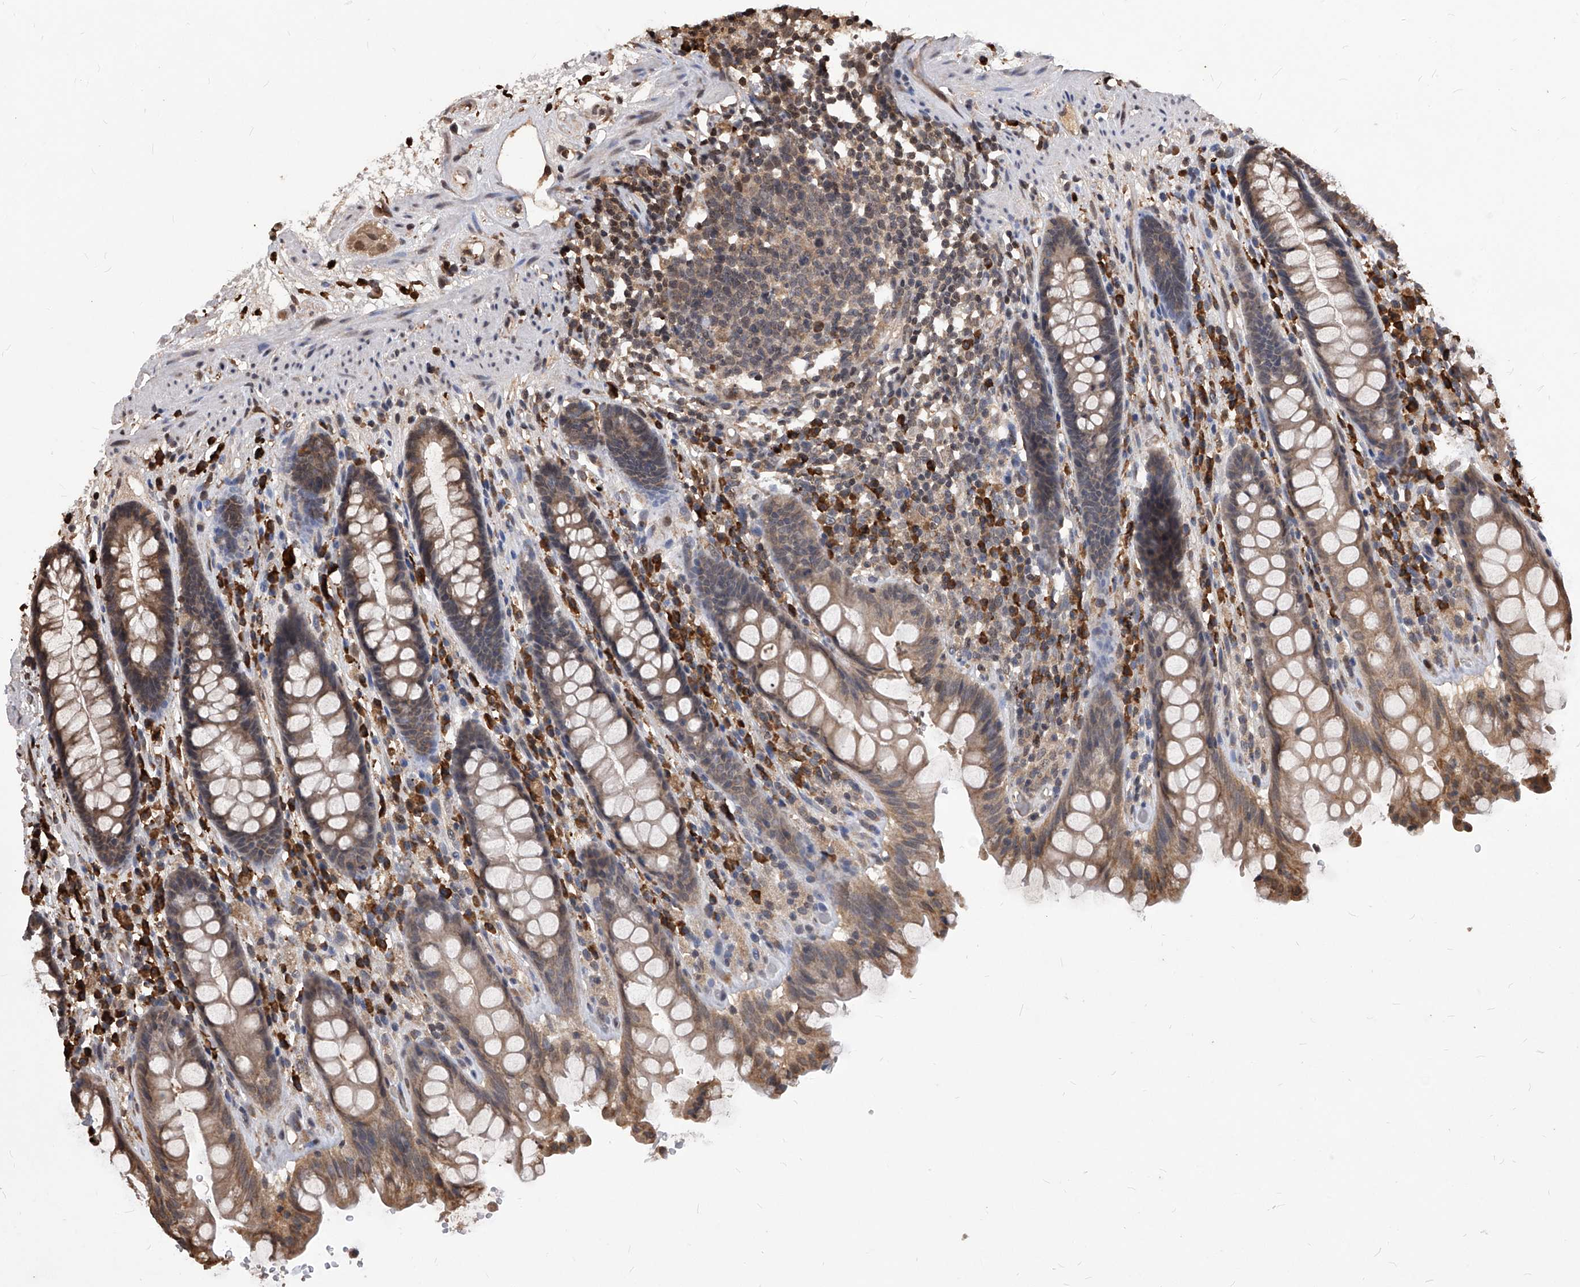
{"staining": {"intensity": "moderate", "quantity": "25%-75%", "location": "cytoplasmic/membranous"}, "tissue": "rectum", "cell_type": "Glandular cells", "image_type": "normal", "snomed": [{"axis": "morphology", "description": "Normal tissue, NOS"}, {"axis": "topography", "description": "Rectum"}], "caption": "The micrograph shows a brown stain indicating the presence of a protein in the cytoplasmic/membranous of glandular cells in rectum.", "gene": "ID1", "patient": {"sex": "male", "age": 64}}